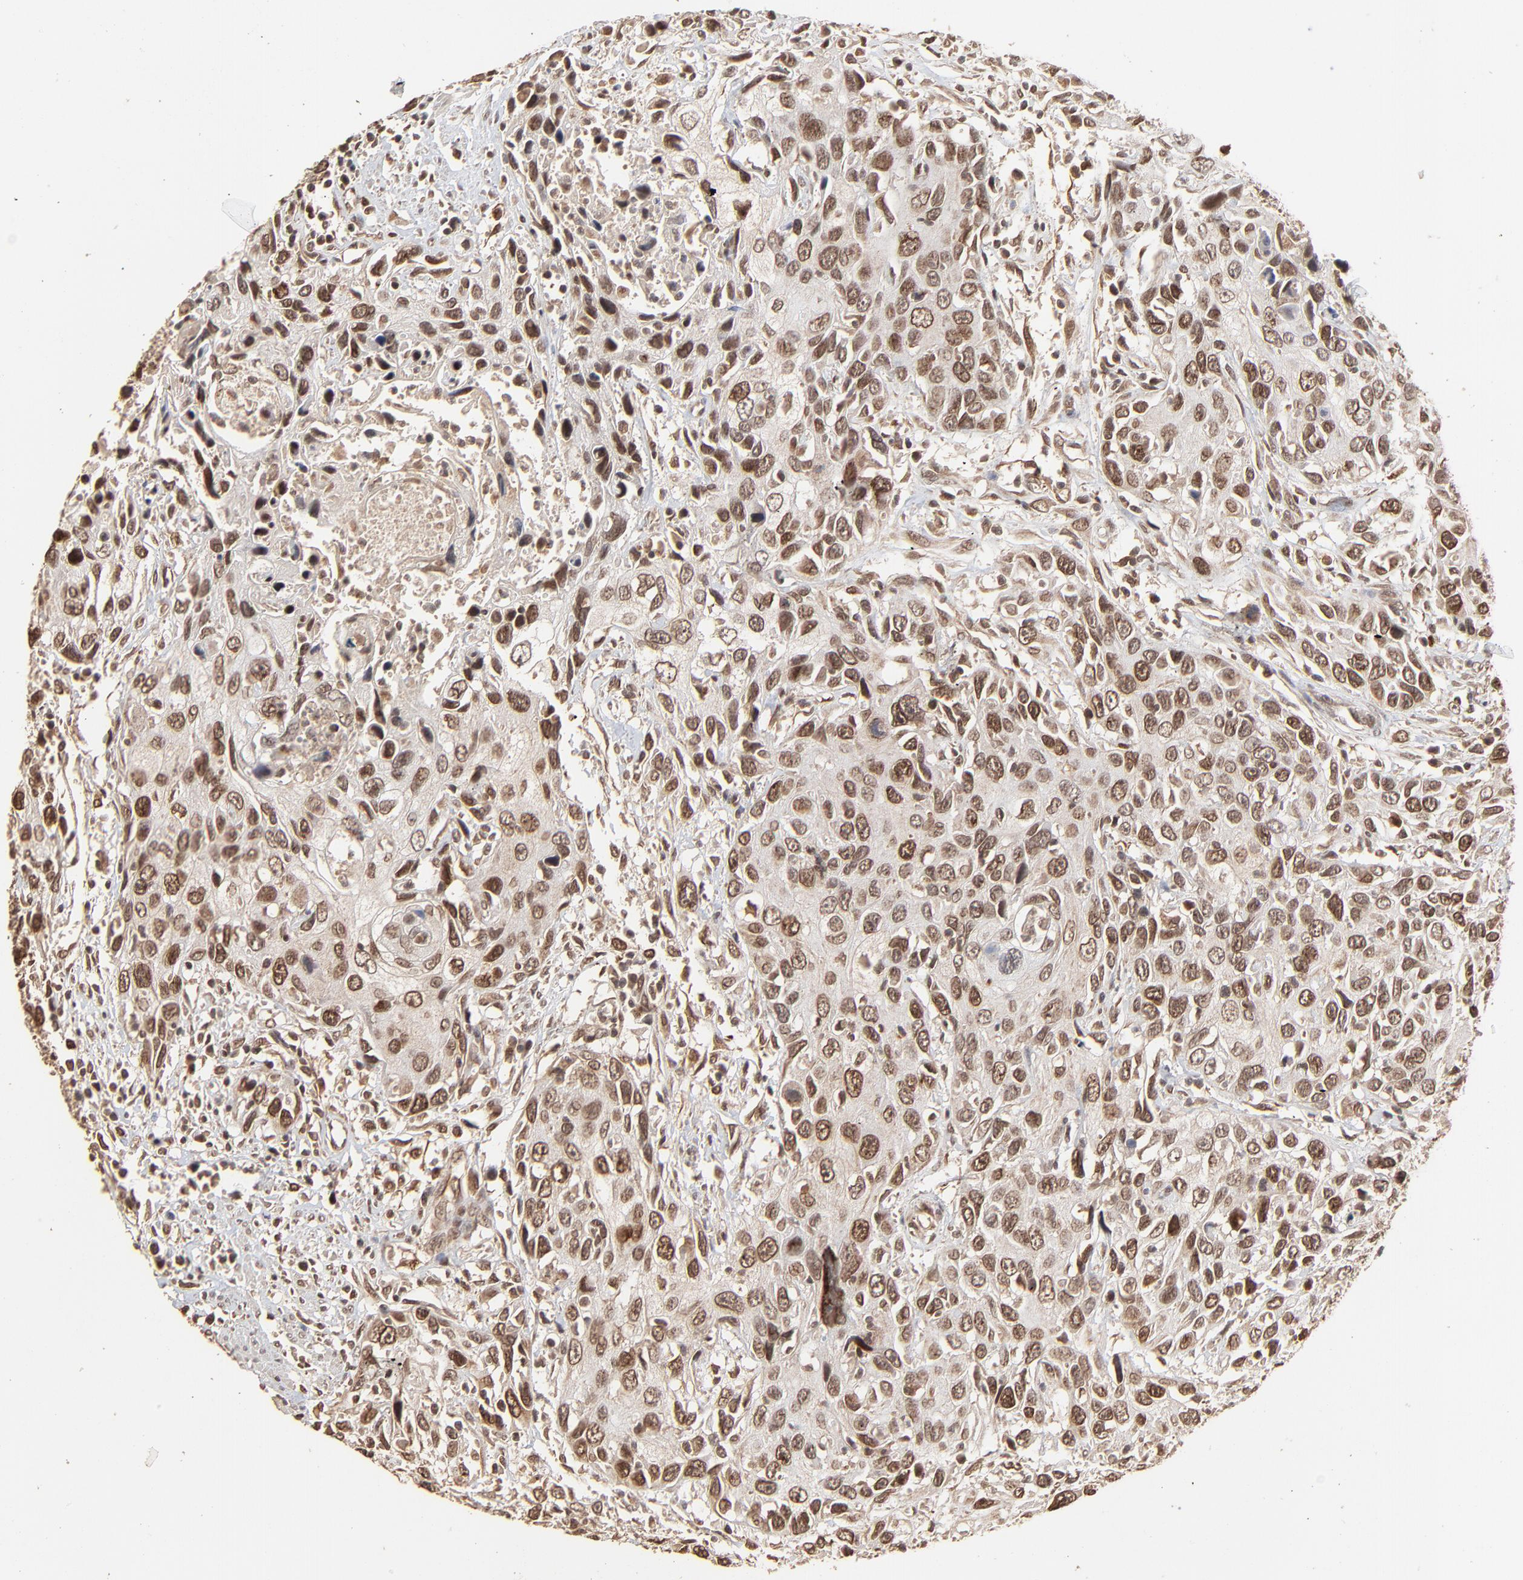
{"staining": {"intensity": "moderate", "quantity": ">75%", "location": "cytoplasmic/membranous,nuclear"}, "tissue": "urothelial cancer", "cell_type": "Tumor cells", "image_type": "cancer", "snomed": [{"axis": "morphology", "description": "Urothelial carcinoma, High grade"}, {"axis": "topography", "description": "Urinary bladder"}], "caption": "Tumor cells exhibit moderate cytoplasmic/membranous and nuclear expression in about >75% of cells in urothelial cancer. (DAB (3,3'-diaminobenzidine) = brown stain, brightfield microscopy at high magnification).", "gene": "FAM227A", "patient": {"sex": "male", "age": 71}}